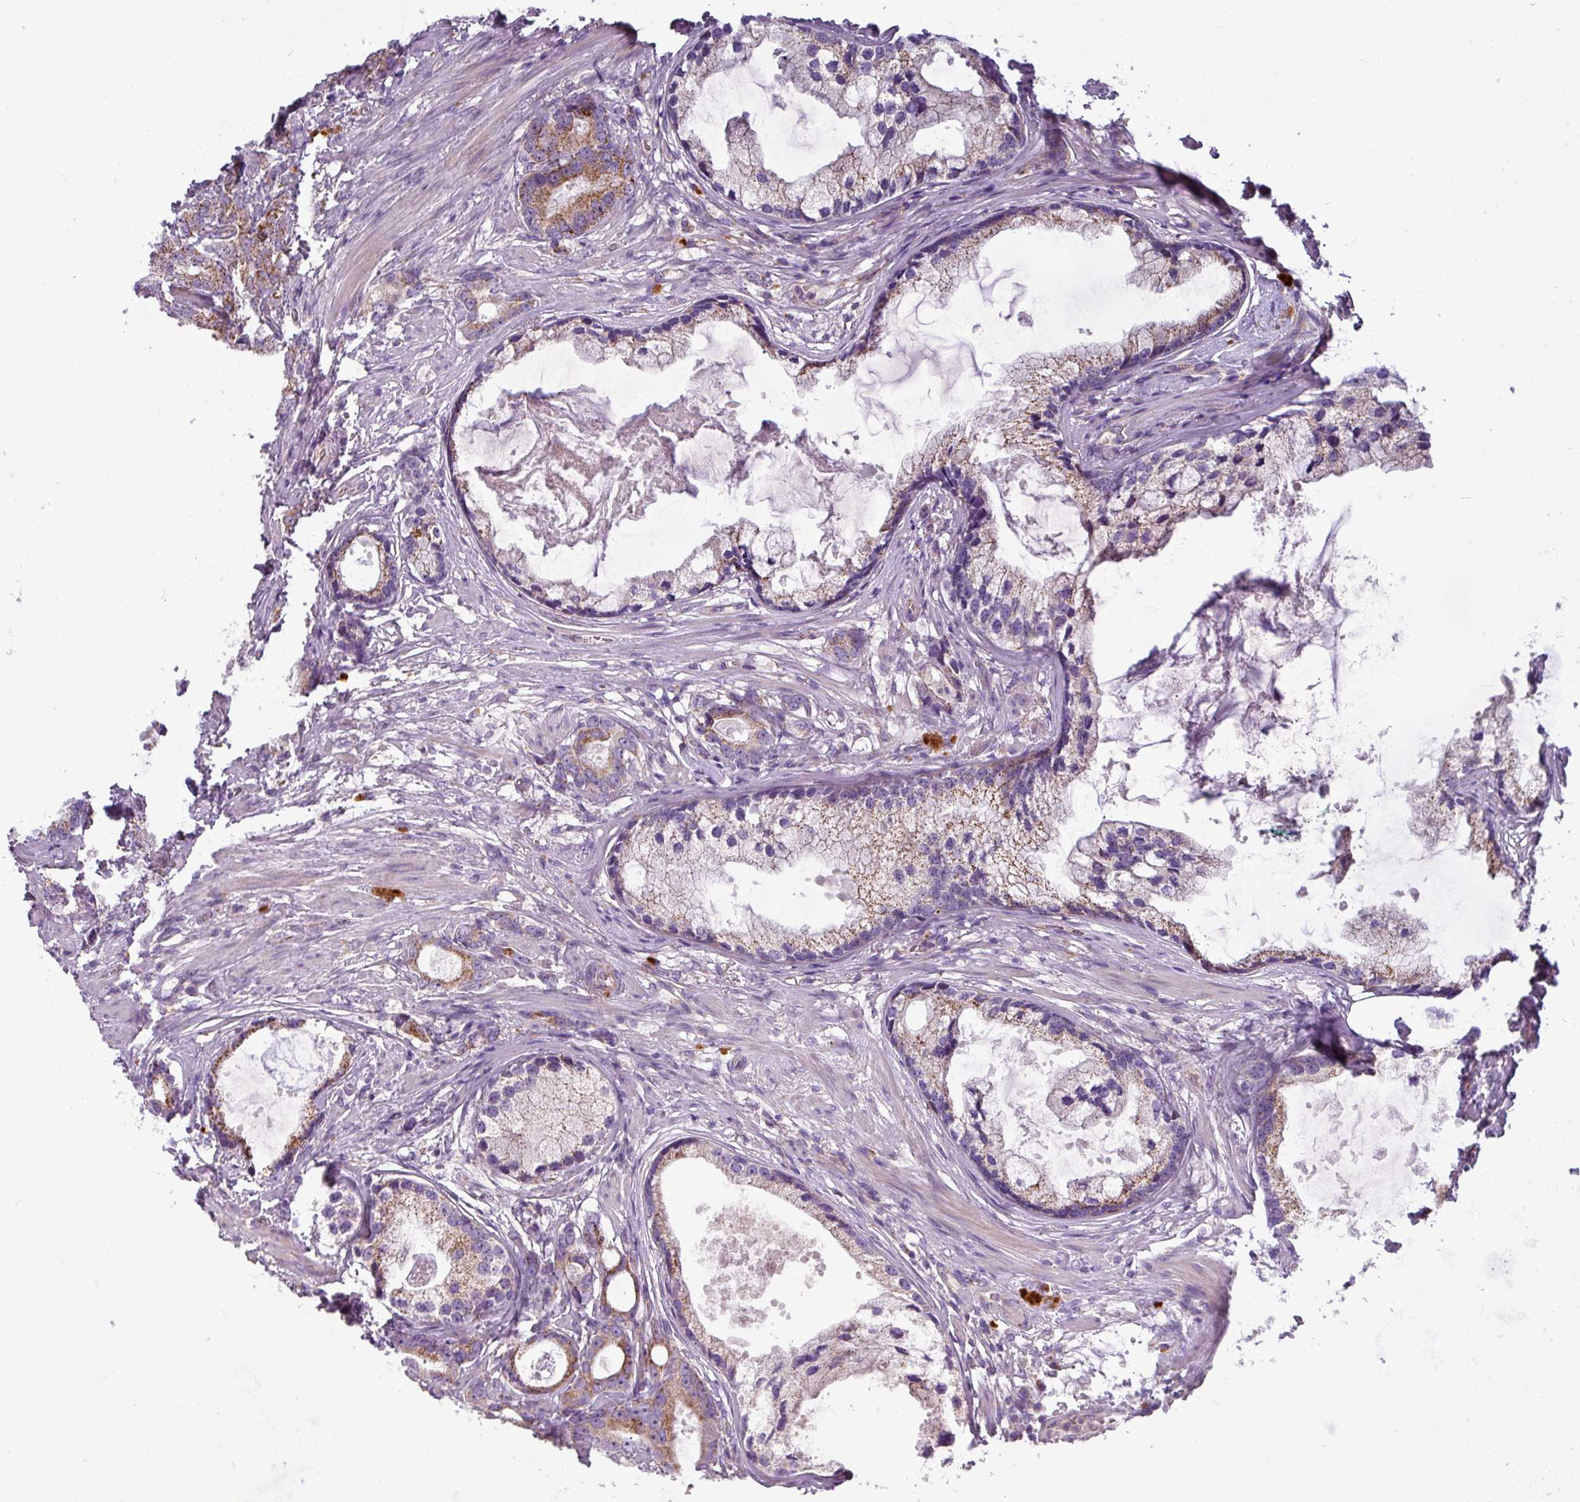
{"staining": {"intensity": "moderate", "quantity": ">75%", "location": "cytoplasmic/membranous"}, "tissue": "prostate cancer", "cell_type": "Tumor cells", "image_type": "cancer", "snomed": [{"axis": "morphology", "description": "Adenocarcinoma, Low grade"}, {"axis": "topography", "description": "Prostate"}], "caption": "Brown immunohistochemical staining in low-grade adenocarcinoma (prostate) exhibits moderate cytoplasmic/membranous positivity in approximately >75% of tumor cells.", "gene": "PNMA6A", "patient": {"sex": "male", "age": 71}}